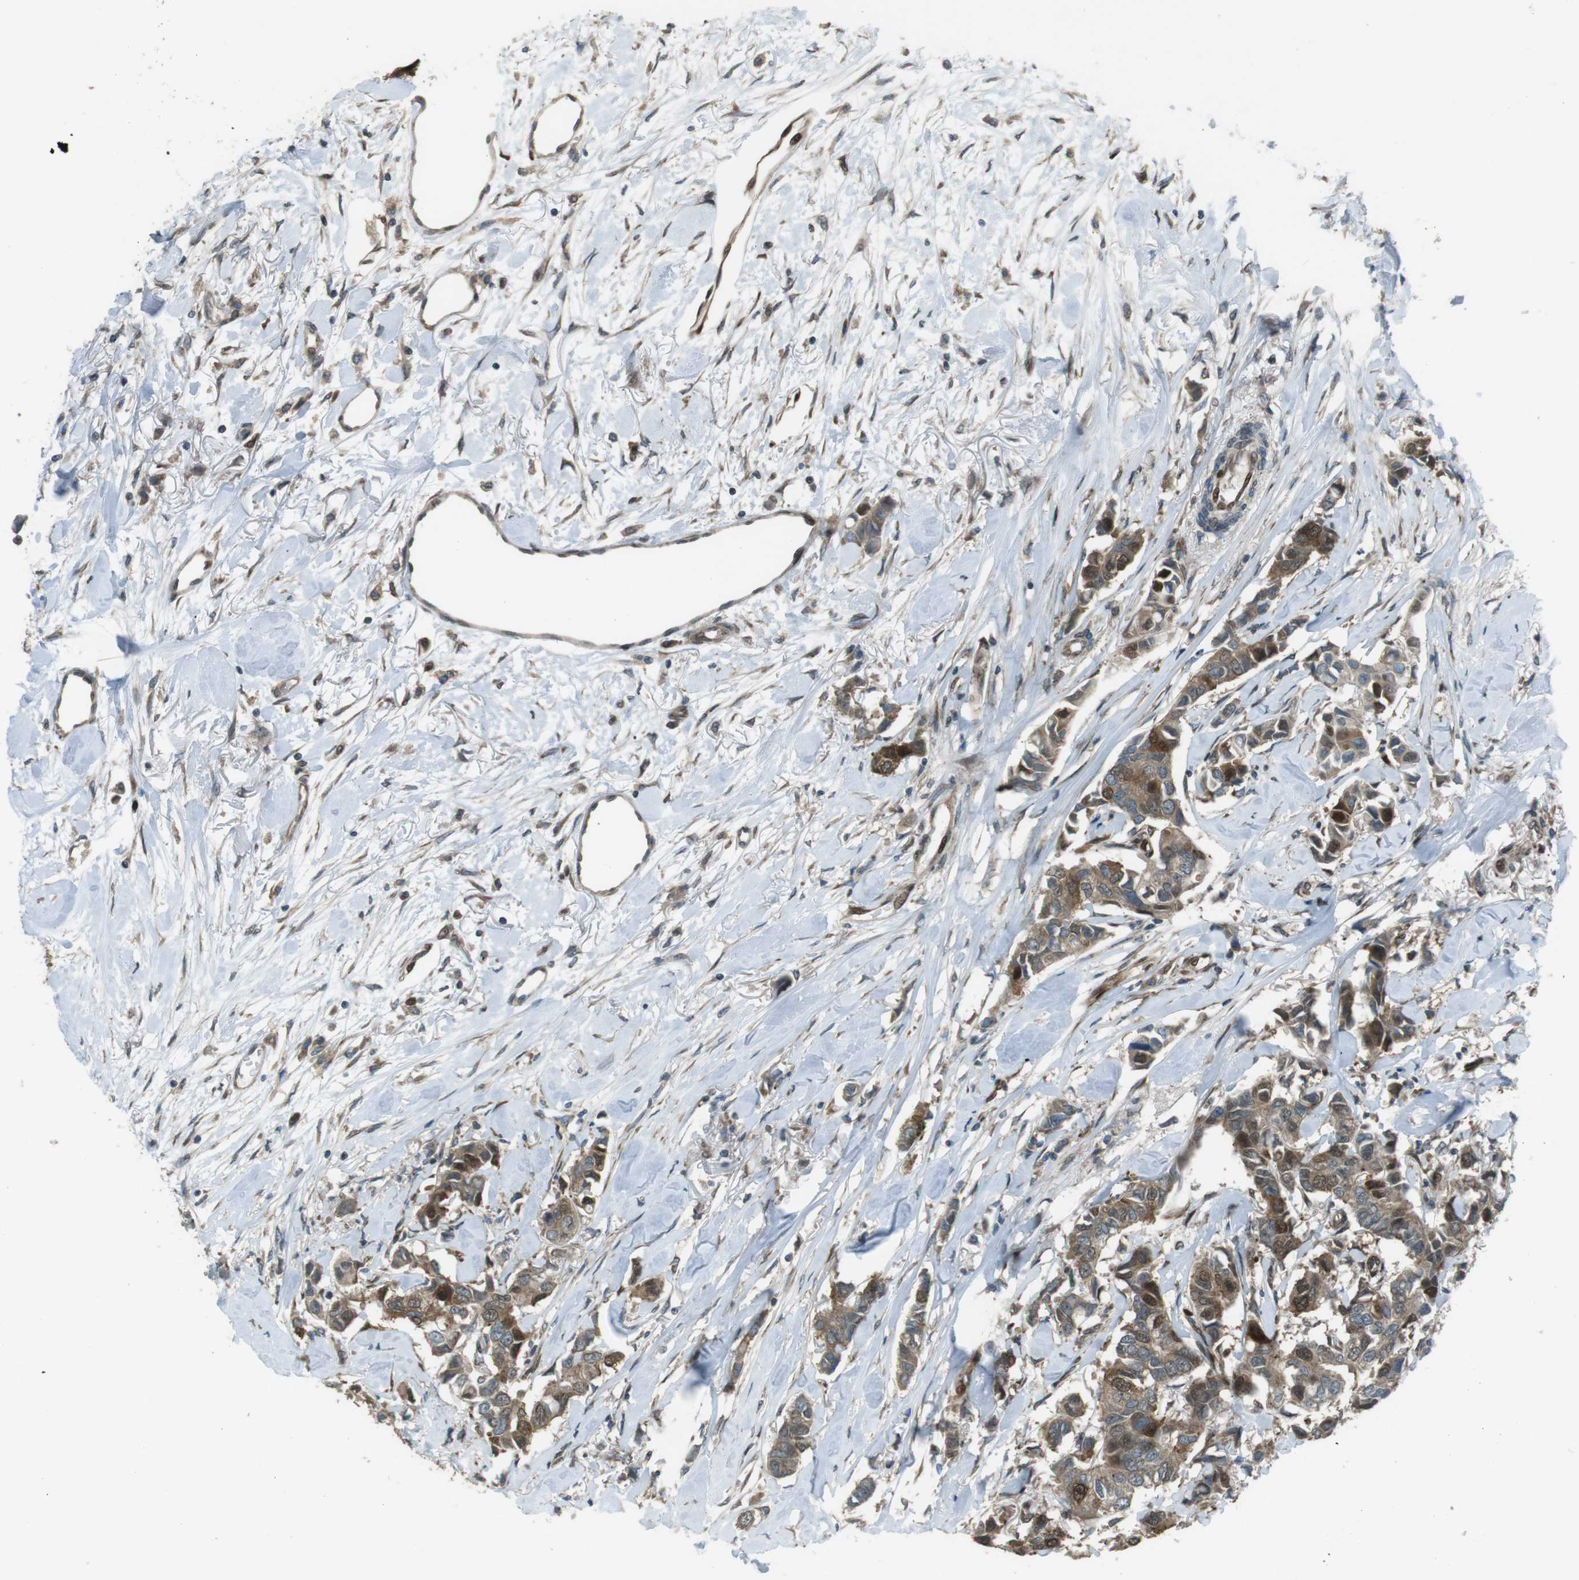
{"staining": {"intensity": "moderate", "quantity": ">75%", "location": "cytoplasmic/membranous,nuclear"}, "tissue": "breast cancer", "cell_type": "Tumor cells", "image_type": "cancer", "snomed": [{"axis": "morphology", "description": "Duct carcinoma"}, {"axis": "topography", "description": "Breast"}], "caption": "An image of breast cancer stained for a protein reveals moderate cytoplasmic/membranous and nuclear brown staining in tumor cells. (DAB IHC with brightfield microscopy, high magnification).", "gene": "ZNF330", "patient": {"sex": "female", "age": 80}}